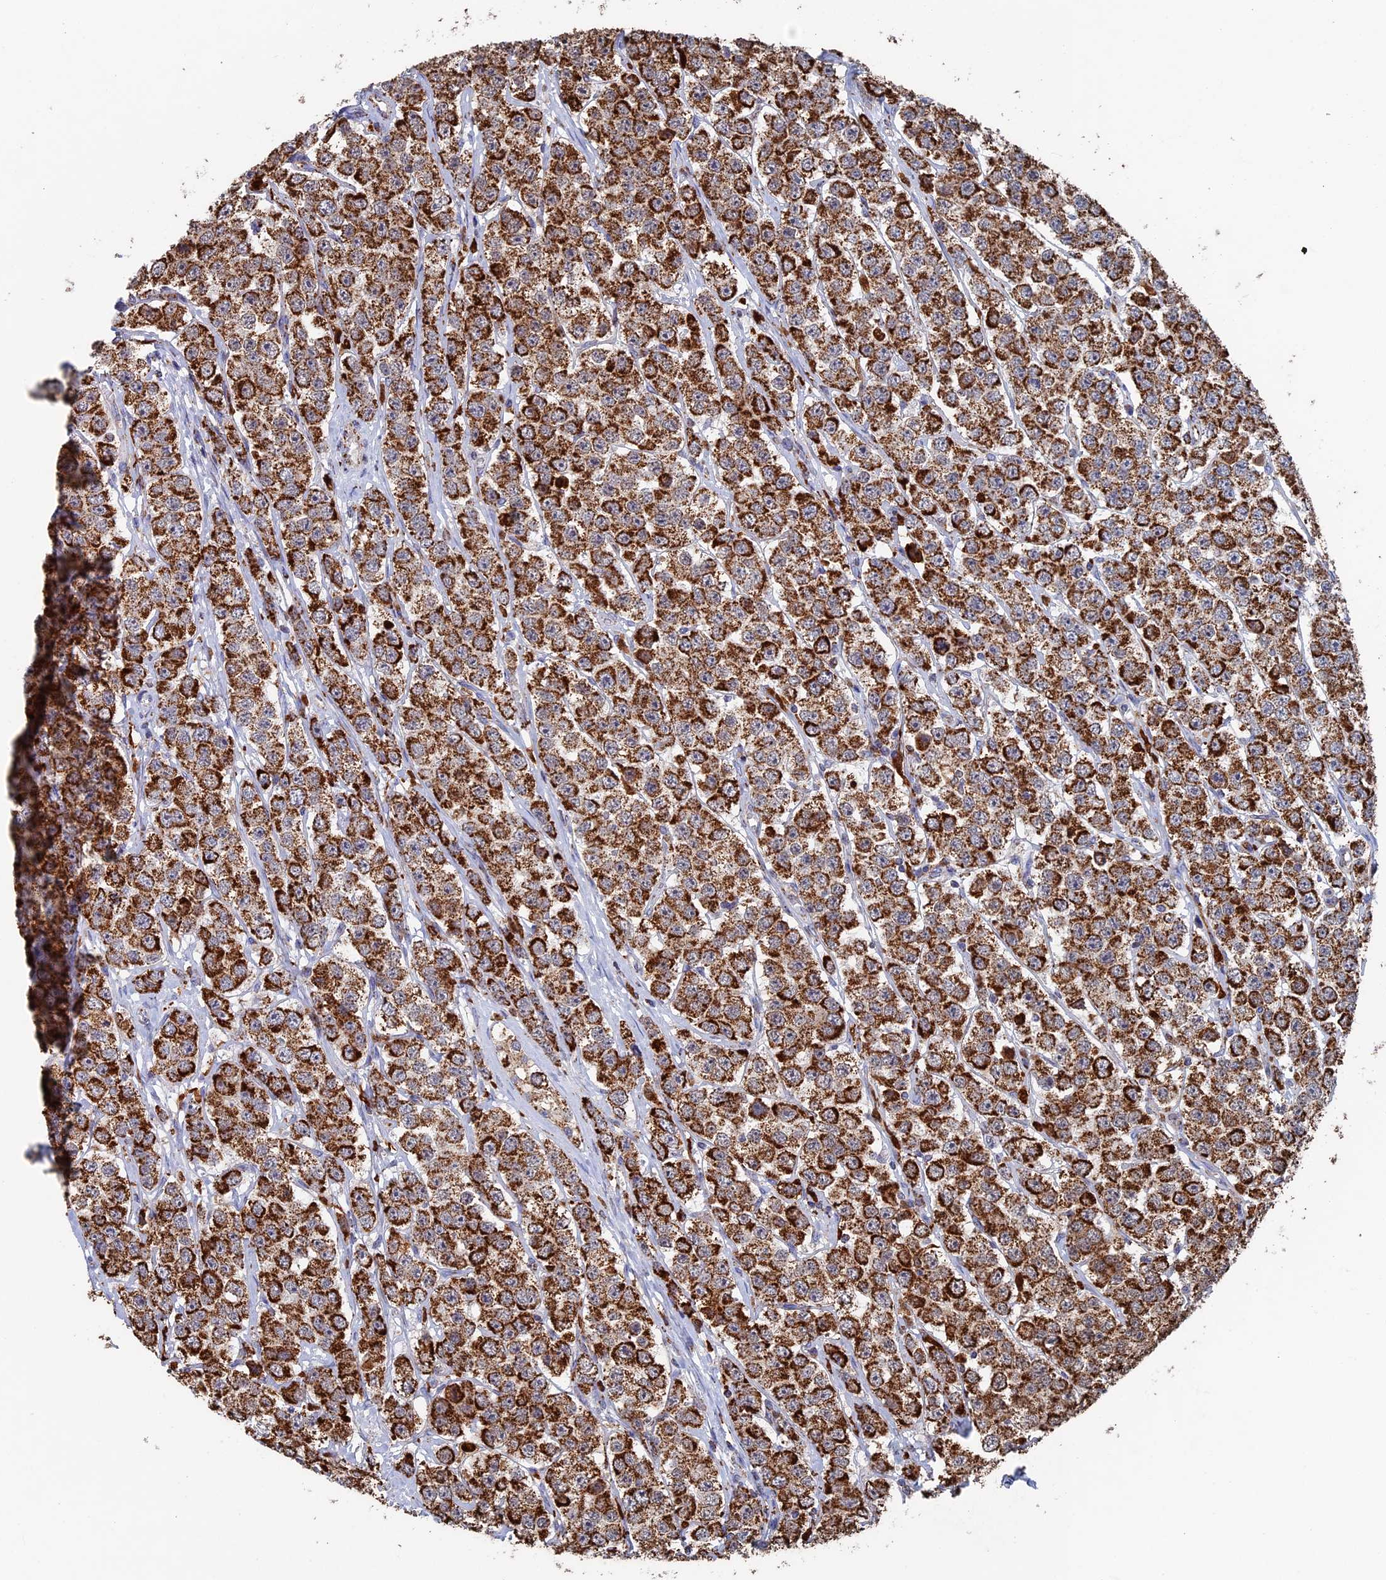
{"staining": {"intensity": "strong", "quantity": ">75%", "location": "cytoplasmic/membranous"}, "tissue": "testis cancer", "cell_type": "Tumor cells", "image_type": "cancer", "snomed": [{"axis": "morphology", "description": "Seminoma, NOS"}, {"axis": "topography", "description": "Testis"}], "caption": "A brown stain shows strong cytoplasmic/membranous expression of a protein in testis cancer (seminoma) tumor cells.", "gene": "SEC24D", "patient": {"sex": "male", "age": 28}}